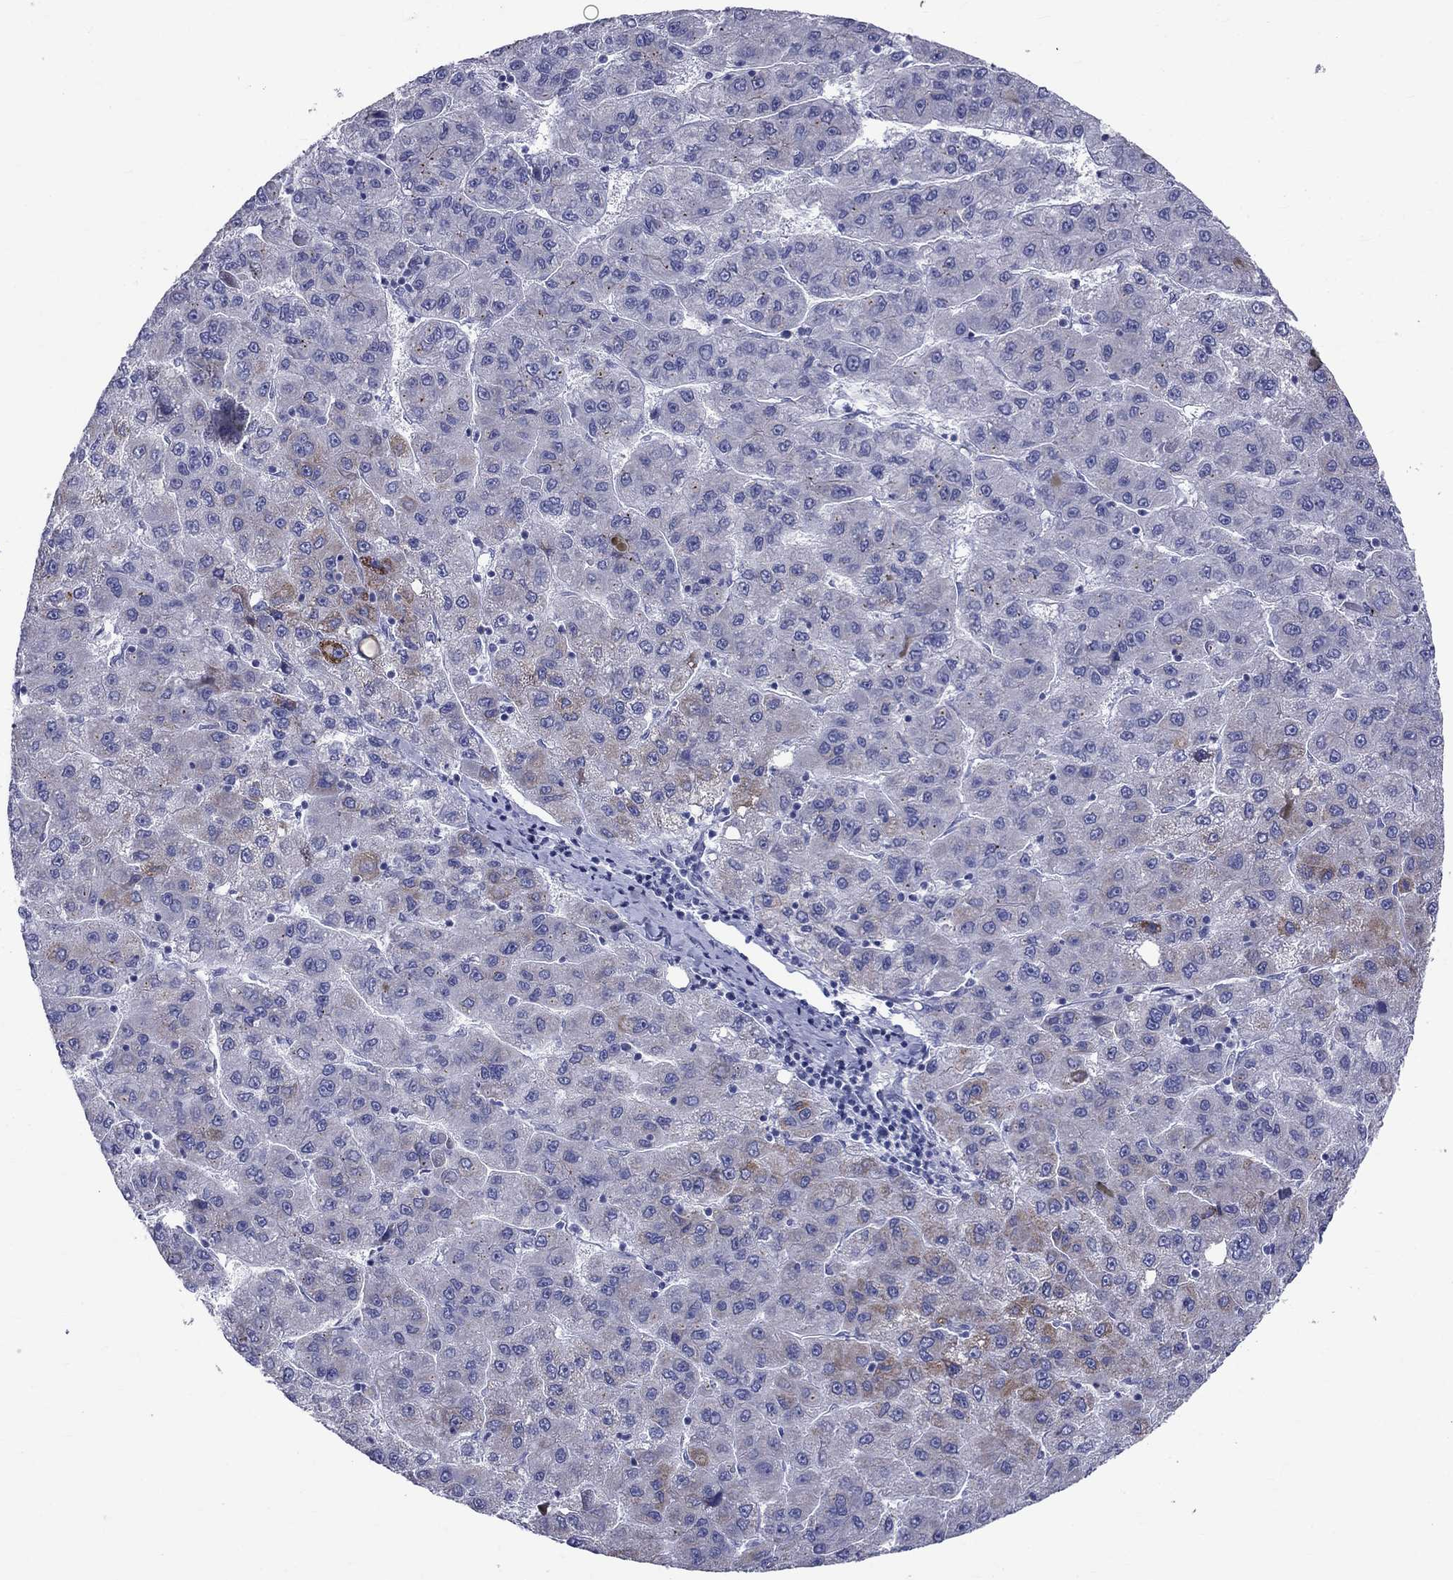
{"staining": {"intensity": "moderate", "quantity": "<25%", "location": "cytoplasmic/membranous"}, "tissue": "liver cancer", "cell_type": "Tumor cells", "image_type": "cancer", "snomed": [{"axis": "morphology", "description": "Carcinoma, Hepatocellular, NOS"}, {"axis": "topography", "description": "Liver"}], "caption": "Moderate cytoplasmic/membranous protein positivity is appreciated in about <25% of tumor cells in hepatocellular carcinoma (liver).", "gene": "CEP43", "patient": {"sex": "female", "age": 82}}